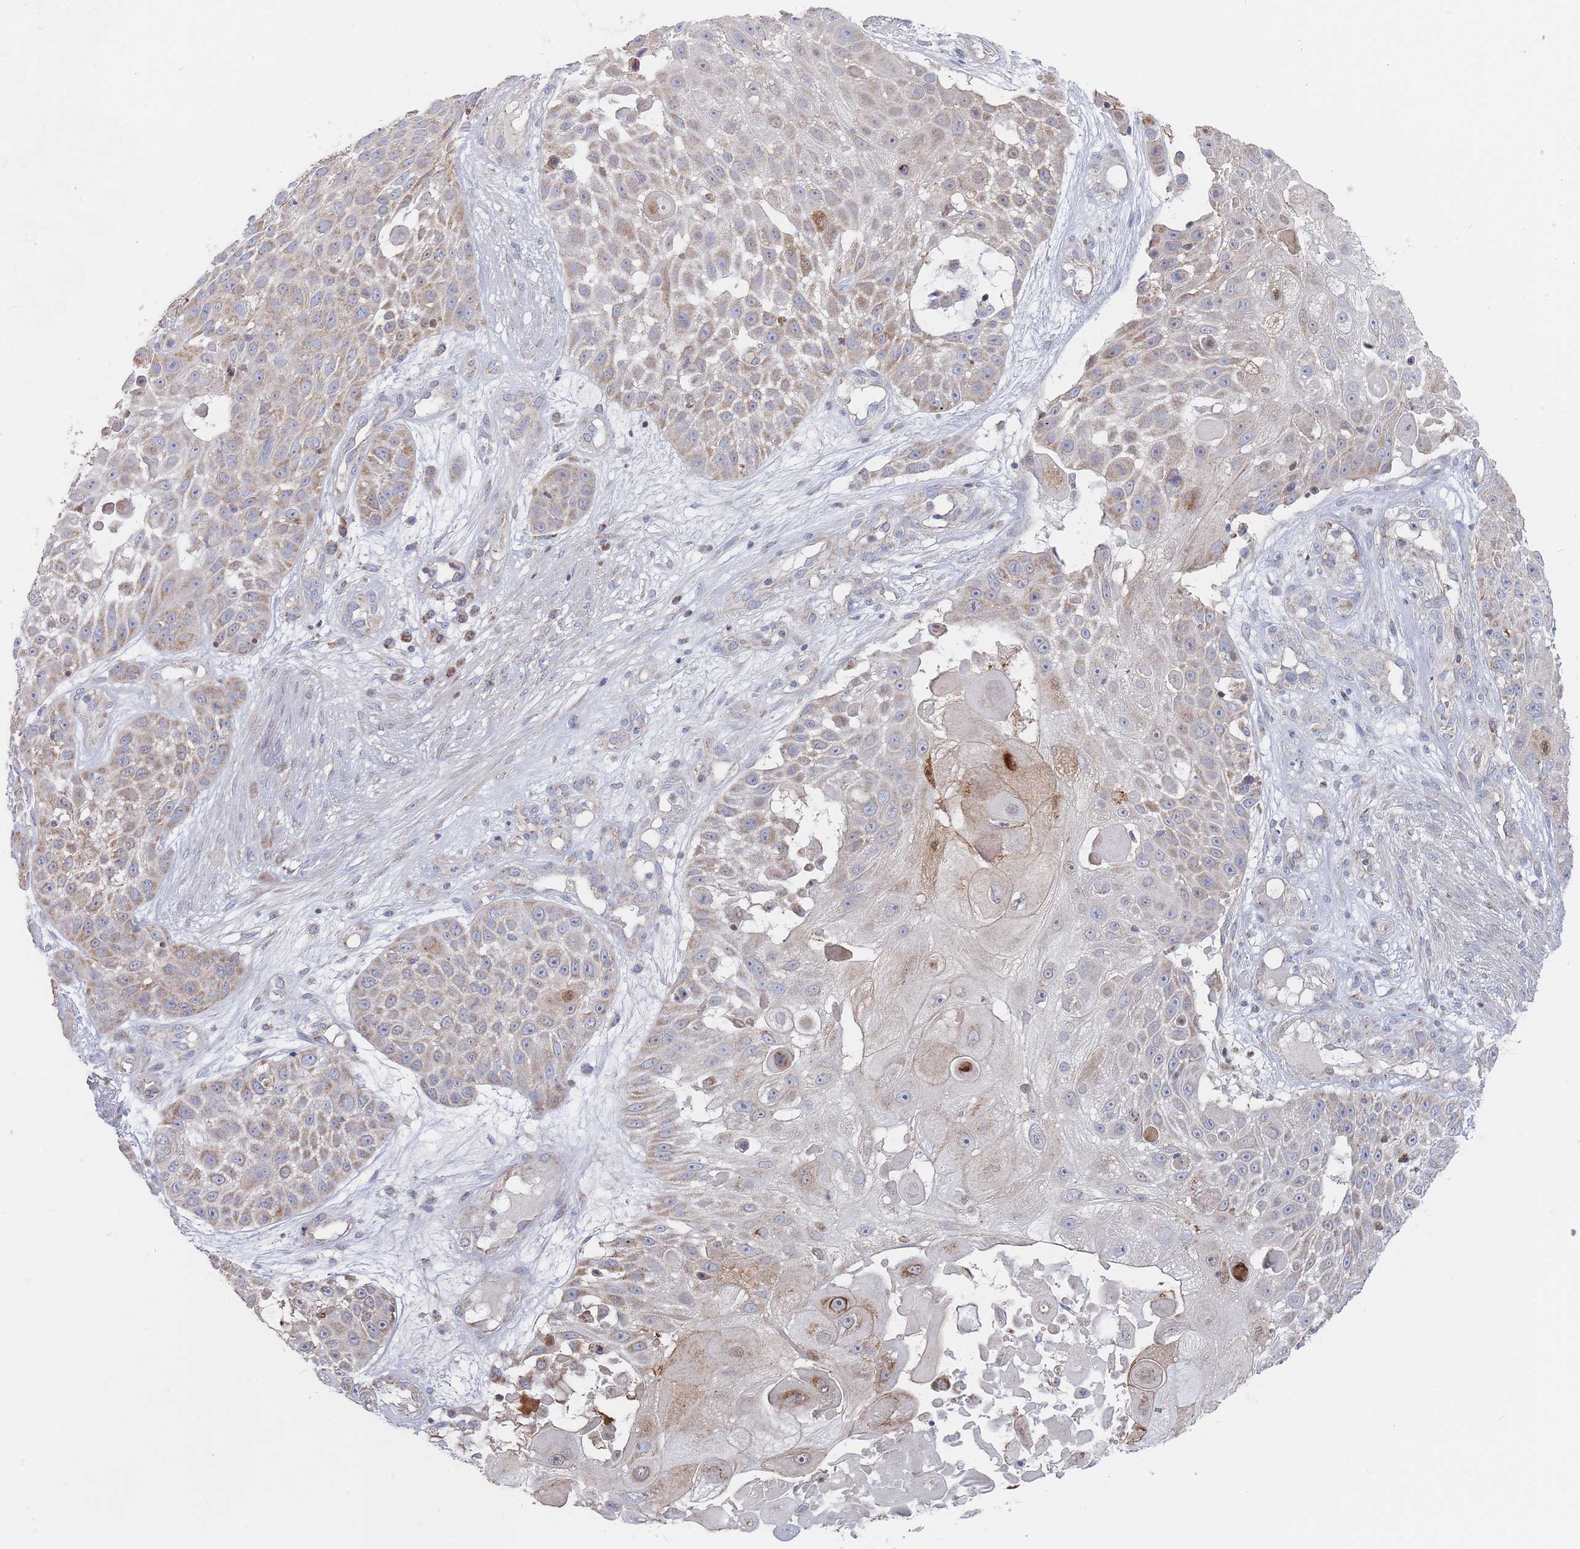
{"staining": {"intensity": "moderate", "quantity": "25%-75%", "location": "cytoplasmic/membranous"}, "tissue": "skin cancer", "cell_type": "Tumor cells", "image_type": "cancer", "snomed": [{"axis": "morphology", "description": "Squamous cell carcinoma, NOS"}, {"axis": "topography", "description": "Skin"}], "caption": "Tumor cells display moderate cytoplasmic/membranous positivity in about 25%-75% of cells in squamous cell carcinoma (skin).", "gene": "IKZF4", "patient": {"sex": "female", "age": 86}}